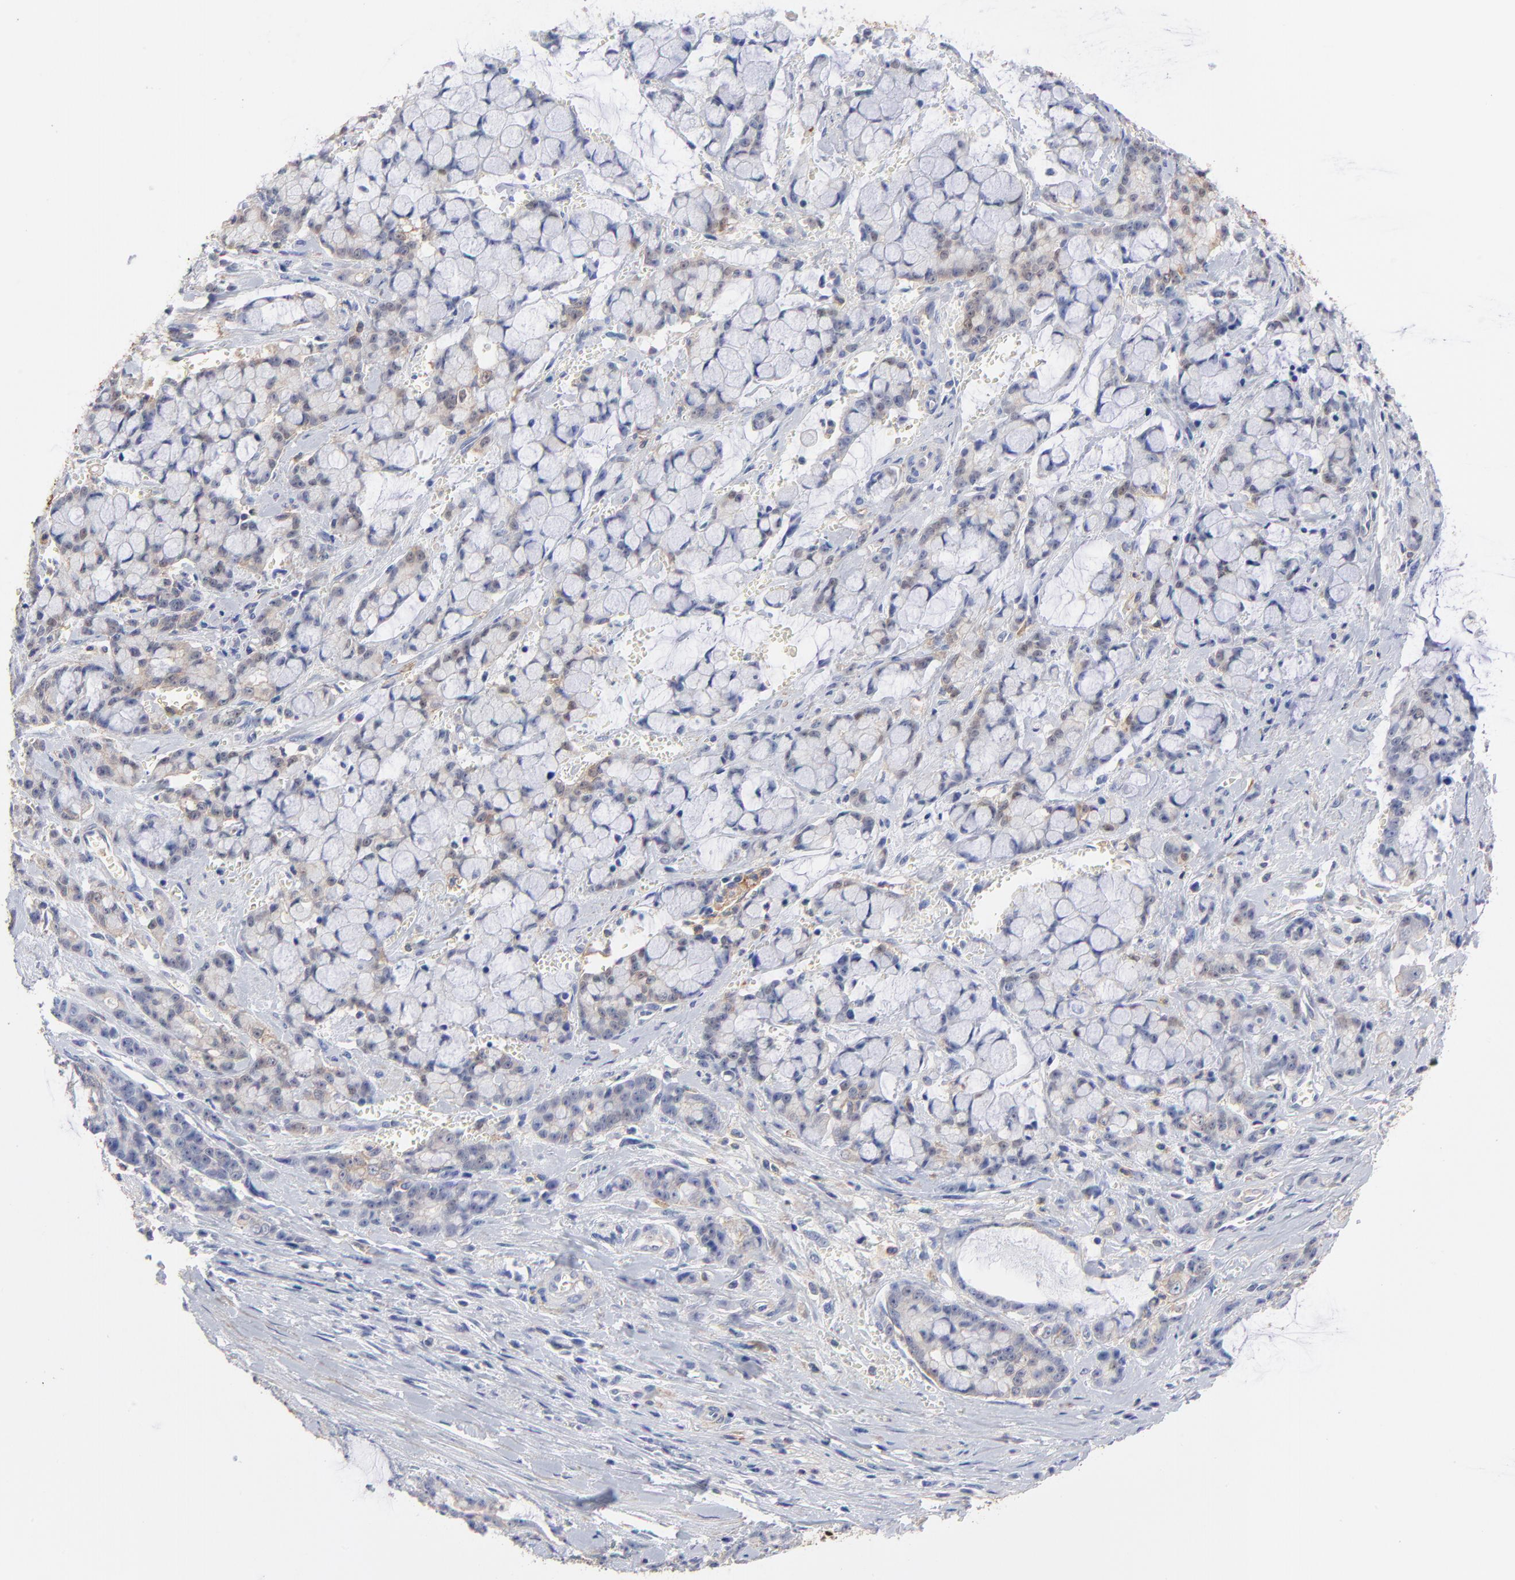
{"staining": {"intensity": "weak", "quantity": "25%-75%", "location": "cytoplasmic/membranous"}, "tissue": "pancreatic cancer", "cell_type": "Tumor cells", "image_type": "cancer", "snomed": [{"axis": "morphology", "description": "Adenocarcinoma, NOS"}, {"axis": "topography", "description": "Pancreas"}], "caption": "Immunohistochemistry (IHC) (DAB) staining of pancreatic adenocarcinoma demonstrates weak cytoplasmic/membranous protein staining in approximately 25%-75% of tumor cells. (brown staining indicates protein expression, while blue staining denotes nuclei).", "gene": "ASL", "patient": {"sex": "female", "age": 73}}